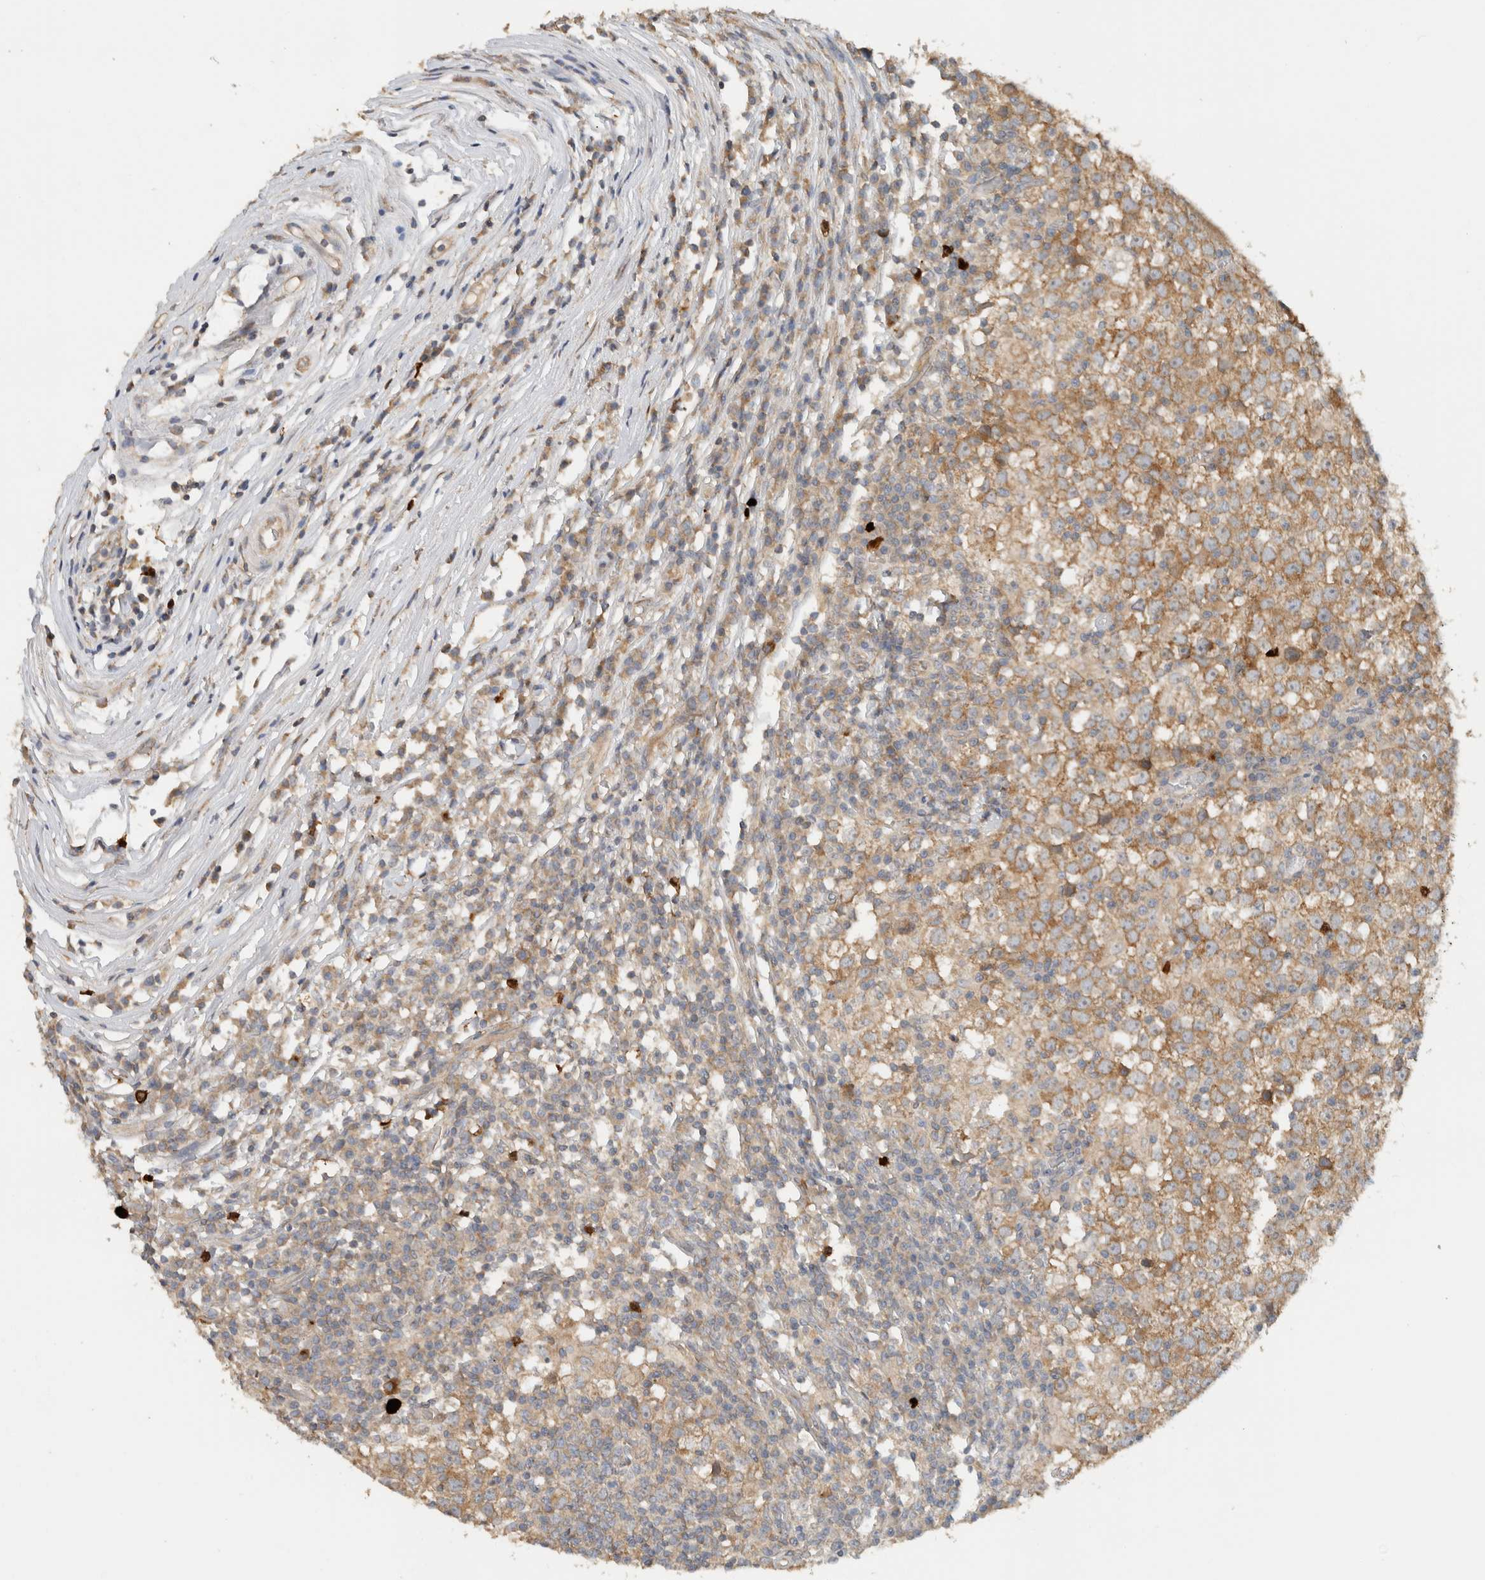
{"staining": {"intensity": "moderate", "quantity": ">75%", "location": "cytoplasmic/membranous"}, "tissue": "testis cancer", "cell_type": "Tumor cells", "image_type": "cancer", "snomed": [{"axis": "morphology", "description": "Seminoma, NOS"}, {"axis": "topography", "description": "Testis"}], "caption": "Protein expression analysis of human testis cancer reveals moderate cytoplasmic/membranous staining in about >75% of tumor cells. The staining was performed using DAB to visualize the protein expression in brown, while the nuclei were stained in blue with hematoxylin (Magnification: 20x).", "gene": "PUM1", "patient": {"sex": "male", "age": 65}}